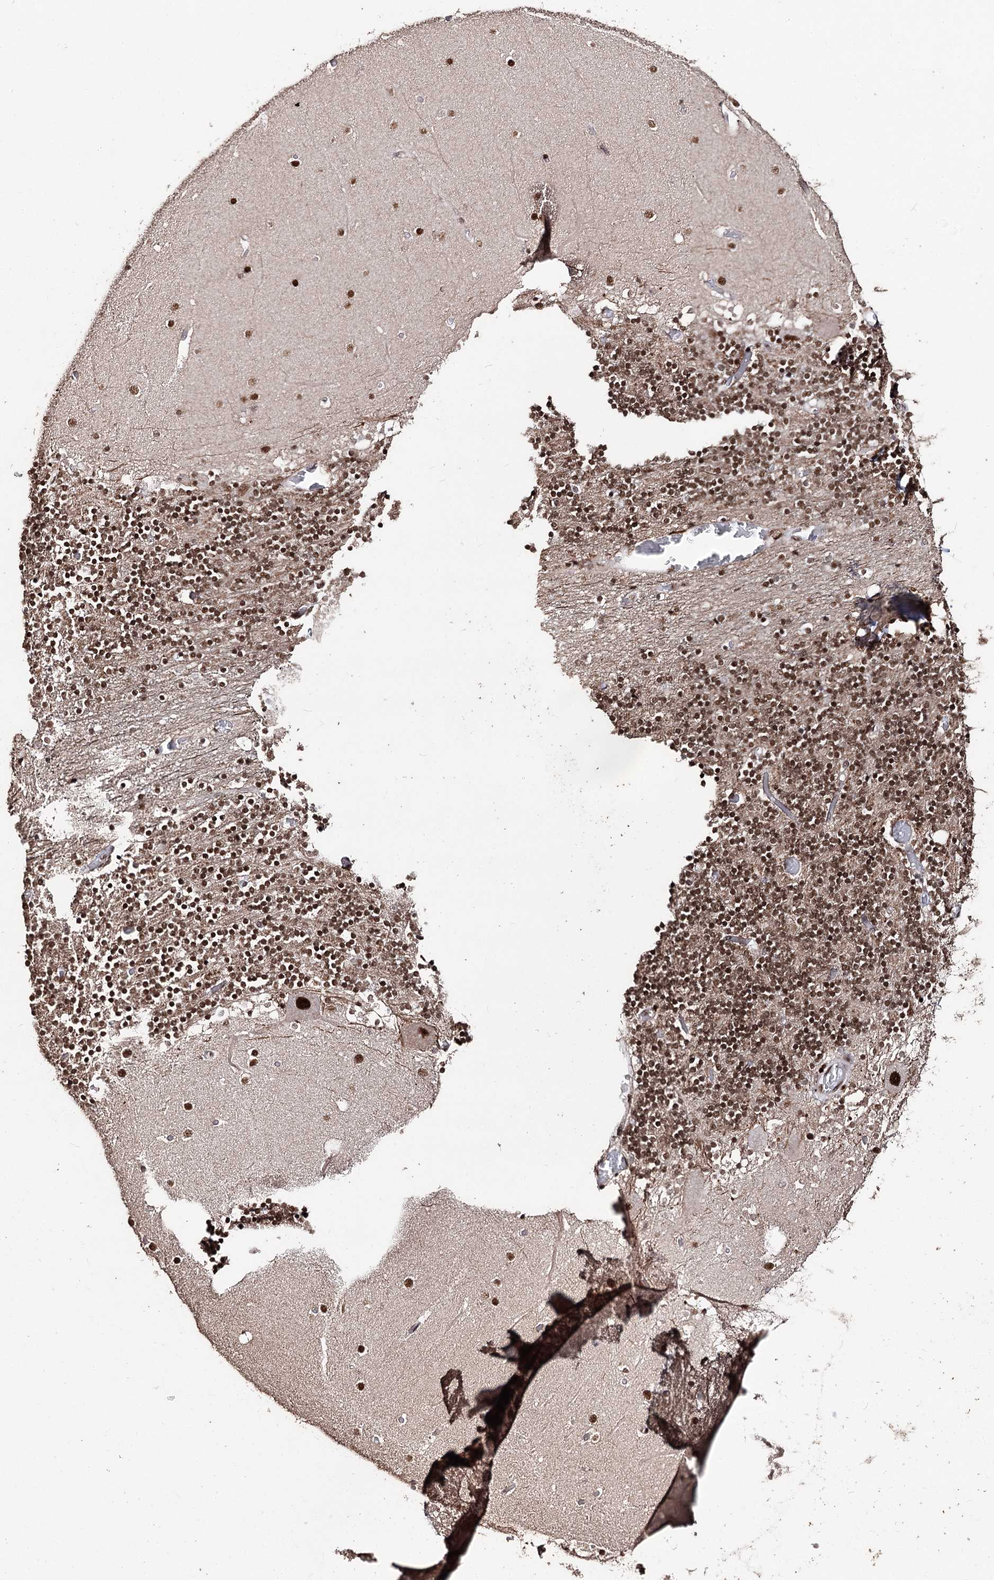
{"staining": {"intensity": "moderate", "quantity": ">75%", "location": "nuclear"}, "tissue": "cerebellum", "cell_type": "Cells in granular layer", "image_type": "normal", "snomed": [{"axis": "morphology", "description": "Normal tissue, NOS"}, {"axis": "topography", "description": "Cerebellum"}], "caption": "About >75% of cells in granular layer in normal human cerebellum reveal moderate nuclear protein staining as visualized by brown immunohistochemical staining.", "gene": "U2SURP", "patient": {"sex": "female", "age": 28}}